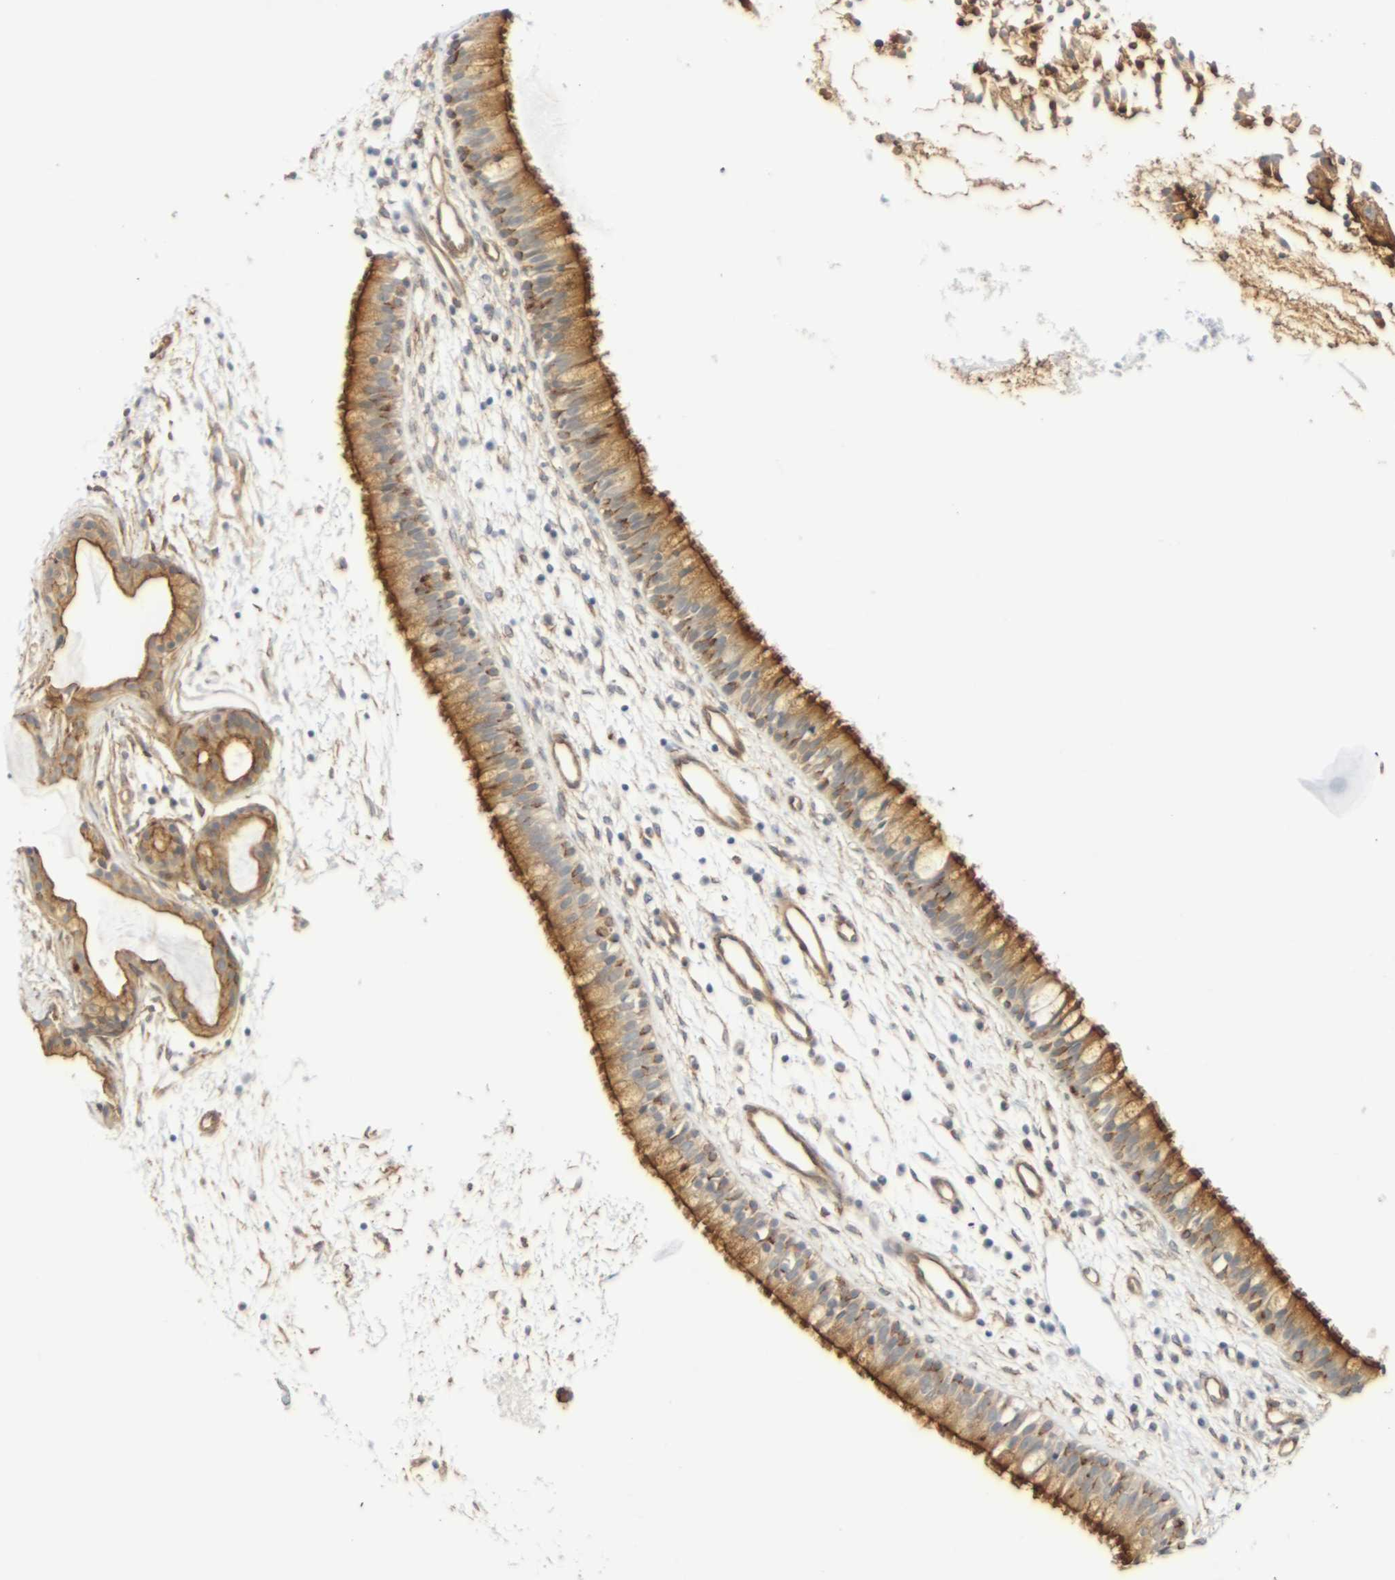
{"staining": {"intensity": "moderate", "quantity": ">75%", "location": "cytoplasmic/membranous"}, "tissue": "nasopharynx", "cell_type": "Respiratory epithelial cells", "image_type": "normal", "snomed": [{"axis": "morphology", "description": "Normal tissue, NOS"}, {"axis": "topography", "description": "Nasopharynx"}], "caption": "Respiratory epithelial cells show medium levels of moderate cytoplasmic/membranous positivity in about >75% of cells in unremarkable human nasopharynx.", "gene": "MYOF", "patient": {"sex": "male", "age": 21}}